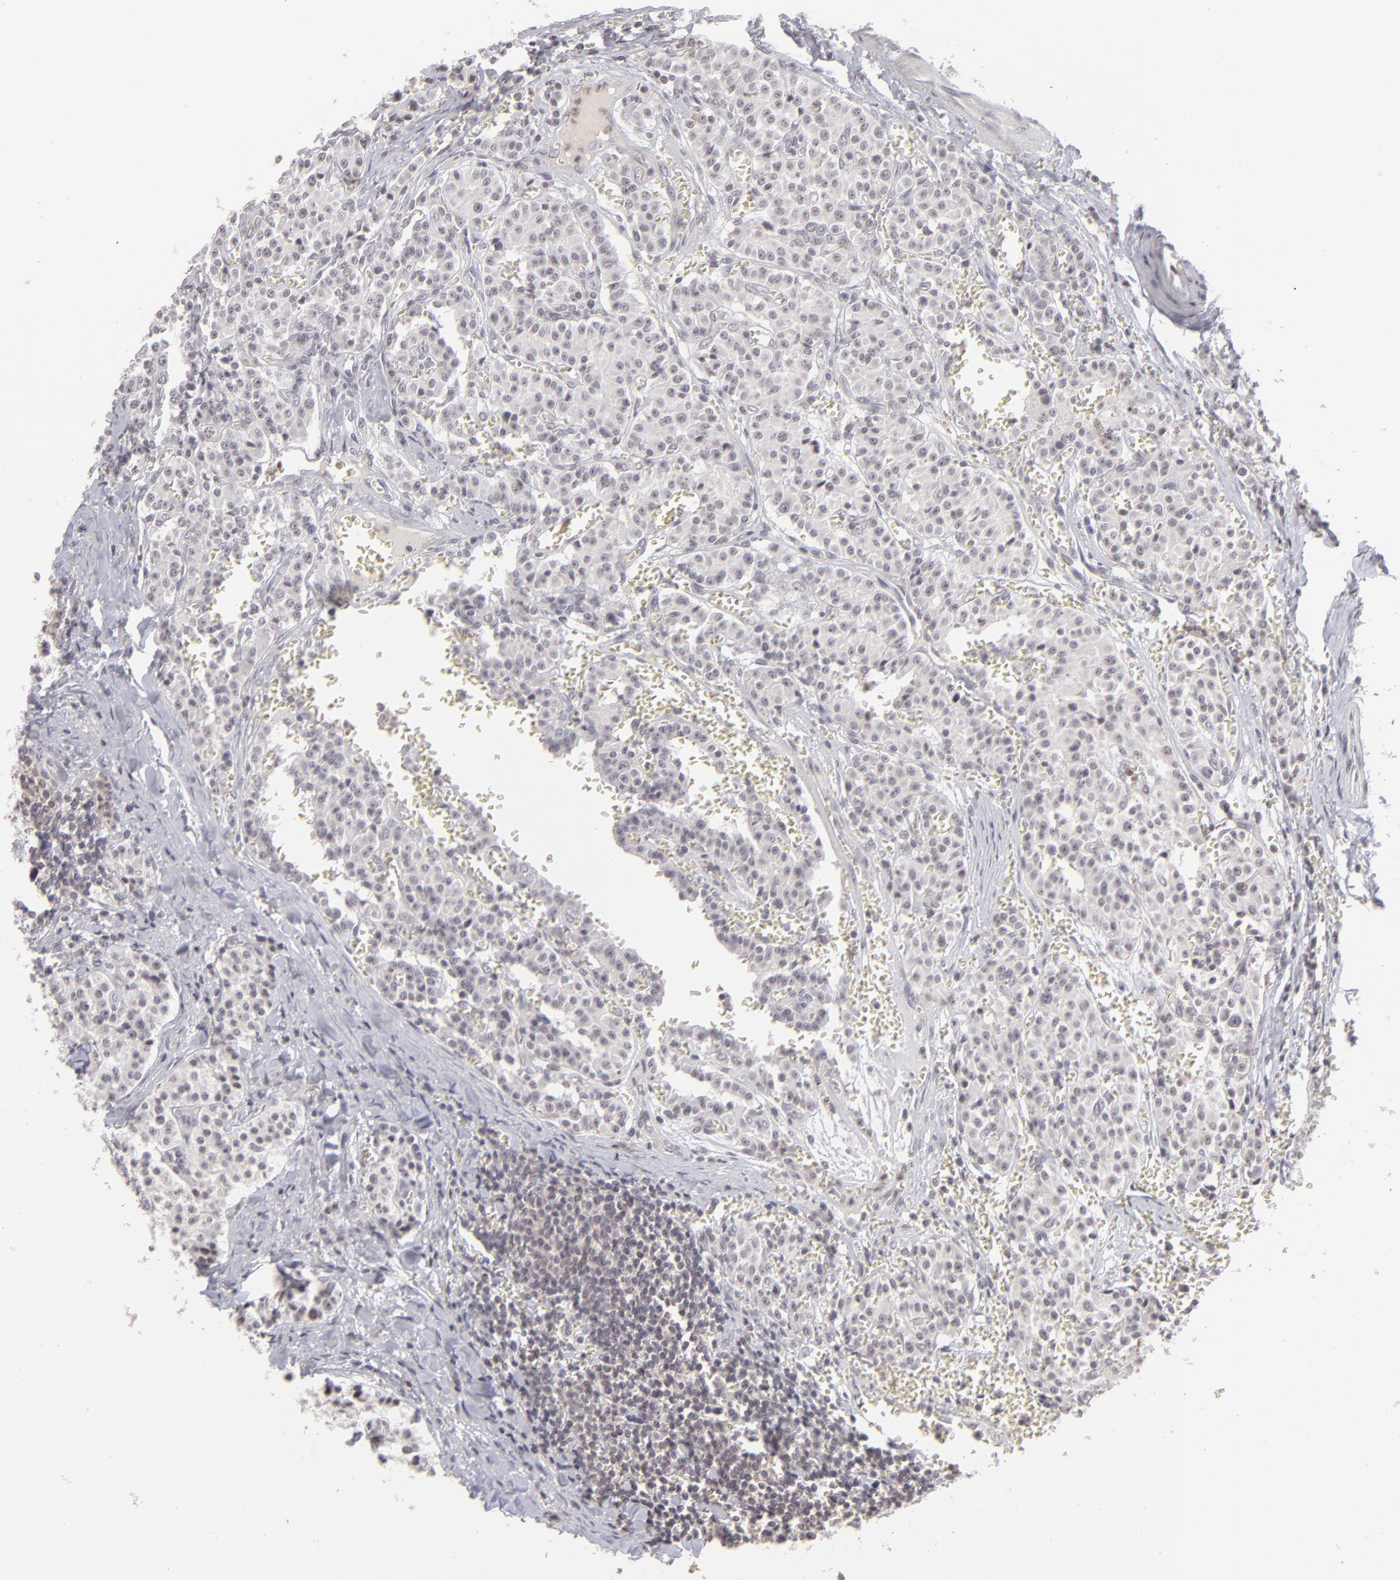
{"staining": {"intensity": "negative", "quantity": "none", "location": "none"}, "tissue": "carcinoid", "cell_type": "Tumor cells", "image_type": "cancer", "snomed": [{"axis": "morphology", "description": "Carcinoid, malignant, NOS"}, {"axis": "topography", "description": "Stomach"}], "caption": "Carcinoid was stained to show a protein in brown. There is no significant expression in tumor cells.", "gene": "CLDN2", "patient": {"sex": "female", "age": 76}}